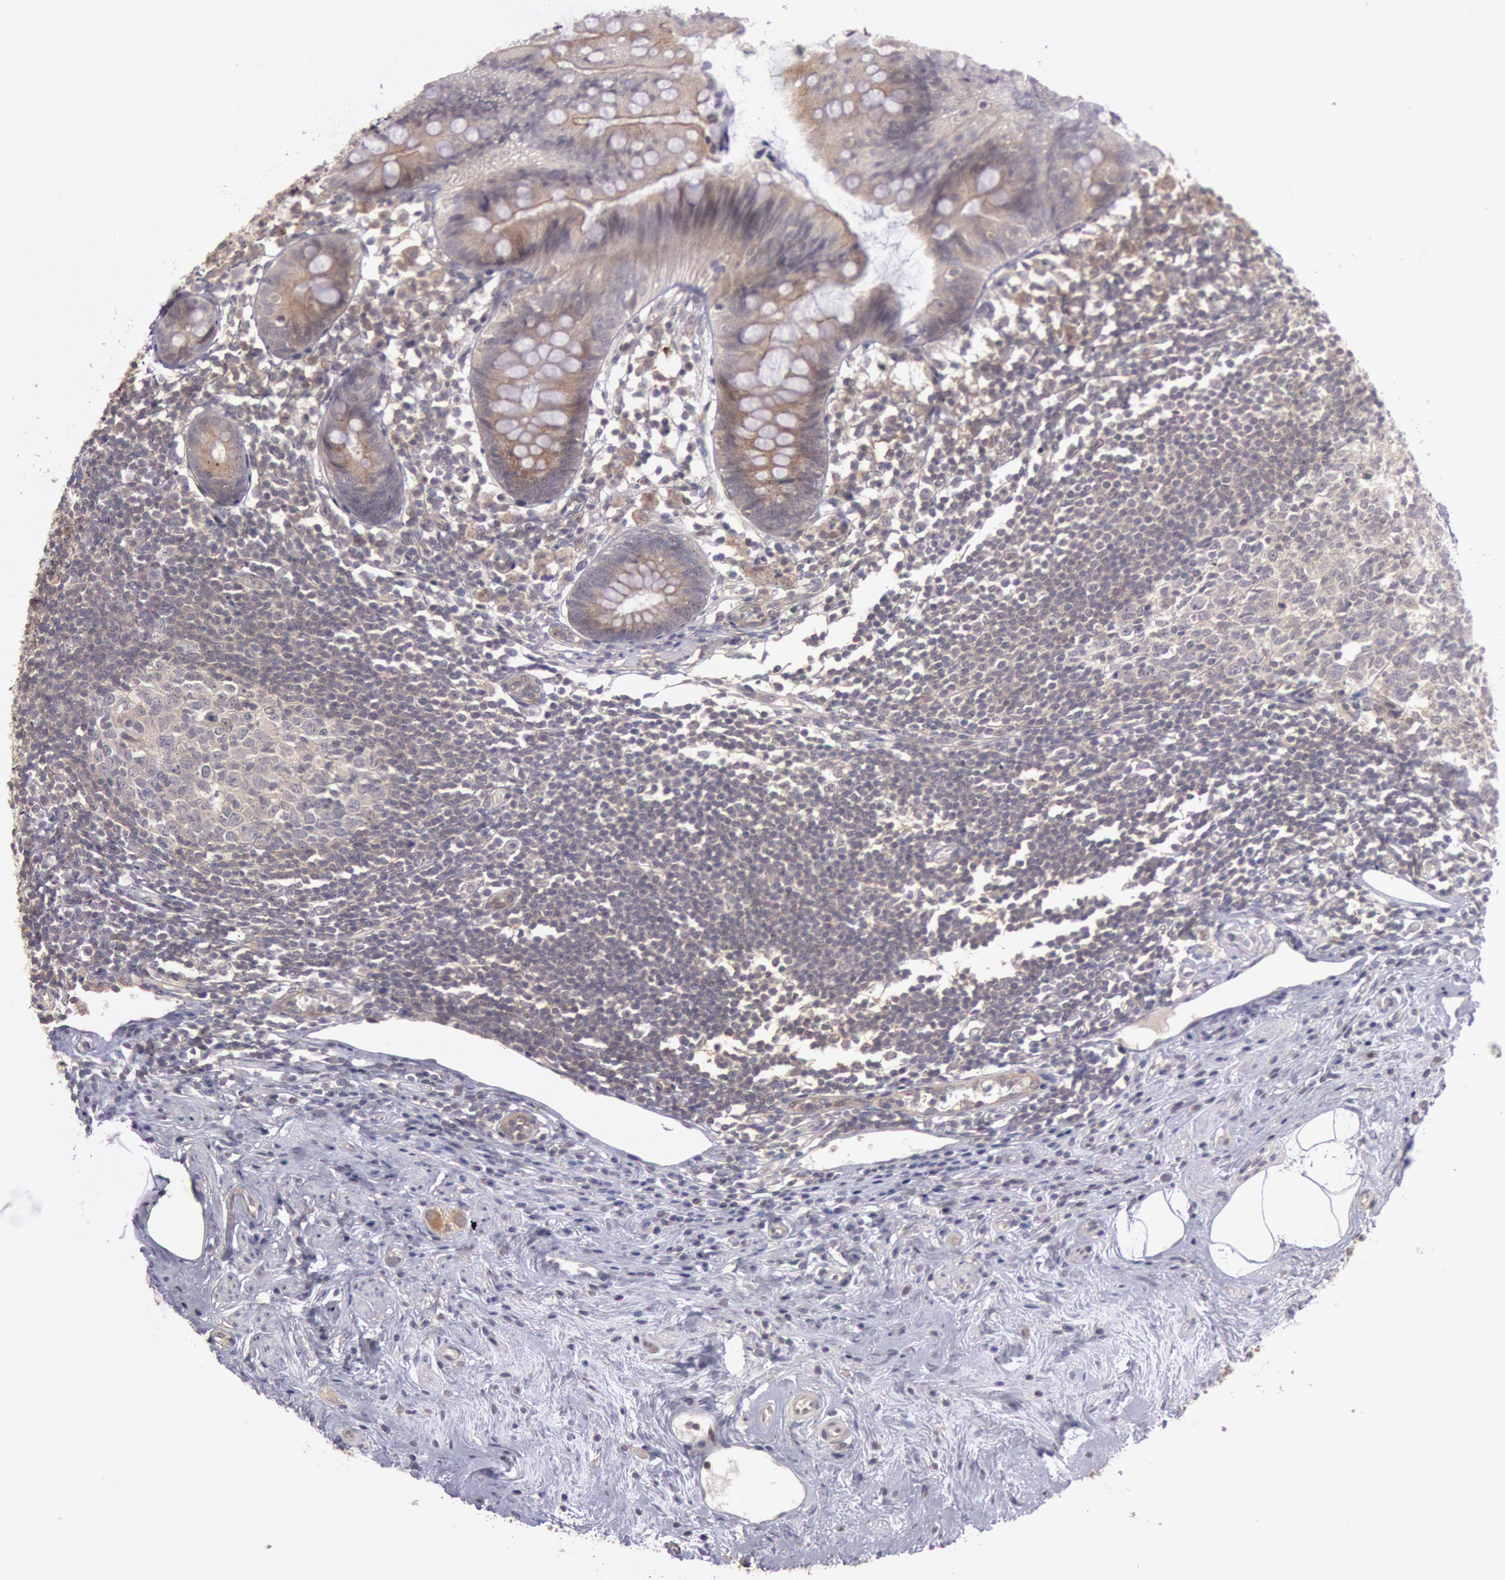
{"staining": {"intensity": "weak", "quantity": ">75%", "location": "cytoplasmic/membranous"}, "tissue": "appendix", "cell_type": "Glandular cells", "image_type": "normal", "snomed": [{"axis": "morphology", "description": "Normal tissue, NOS"}, {"axis": "topography", "description": "Appendix"}], "caption": "A histopathology image of appendix stained for a protein reveals weak cytoplasmic/membranous brown staining in glandular cells. The protein is stained brown, and the nuclei are stained in blue (DAB IHC with brightfield microscopy, high magnification).", "gene": "TRIB2", "patient": {"sex": "male", "age": 38}}